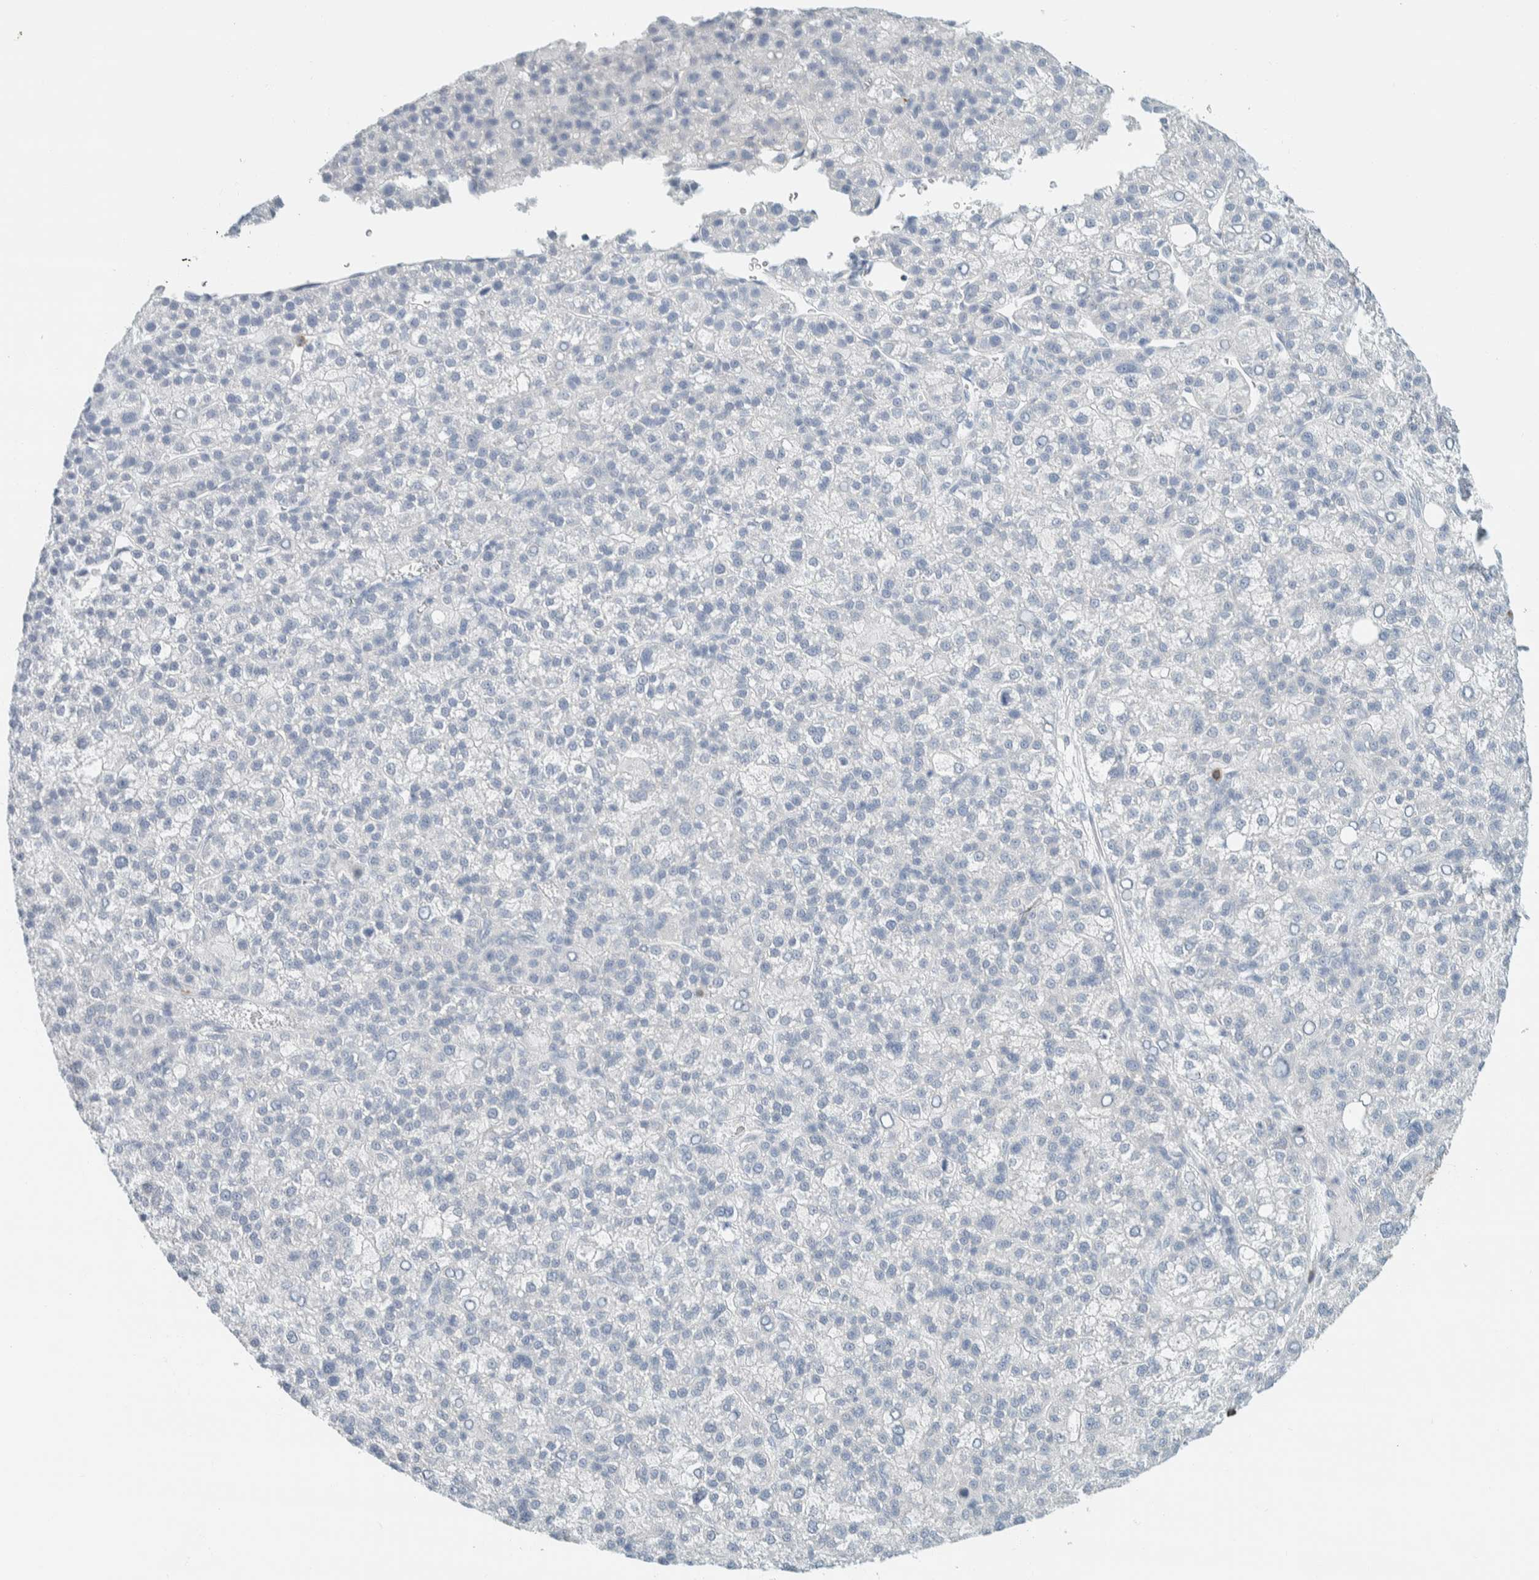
{"staining": {"intensity": "negative", "quantity": "none", "location": "none"}, "tissue": "liver cancer", "cell_type": "Tumor cells", "image_type": "cancer", "snomed": [{"axis": "morphology", "description": "Carcinoma, Hepatocellular, NOS"}, {"axis": "topography", "description": "Liver"}], "caption": "Tumor cells are negative for protein expression in human liver cancer (hepatocellular carcinoma).", "gene": "ARHGAP27", "patient": {"sex": "female", "age": 58}}